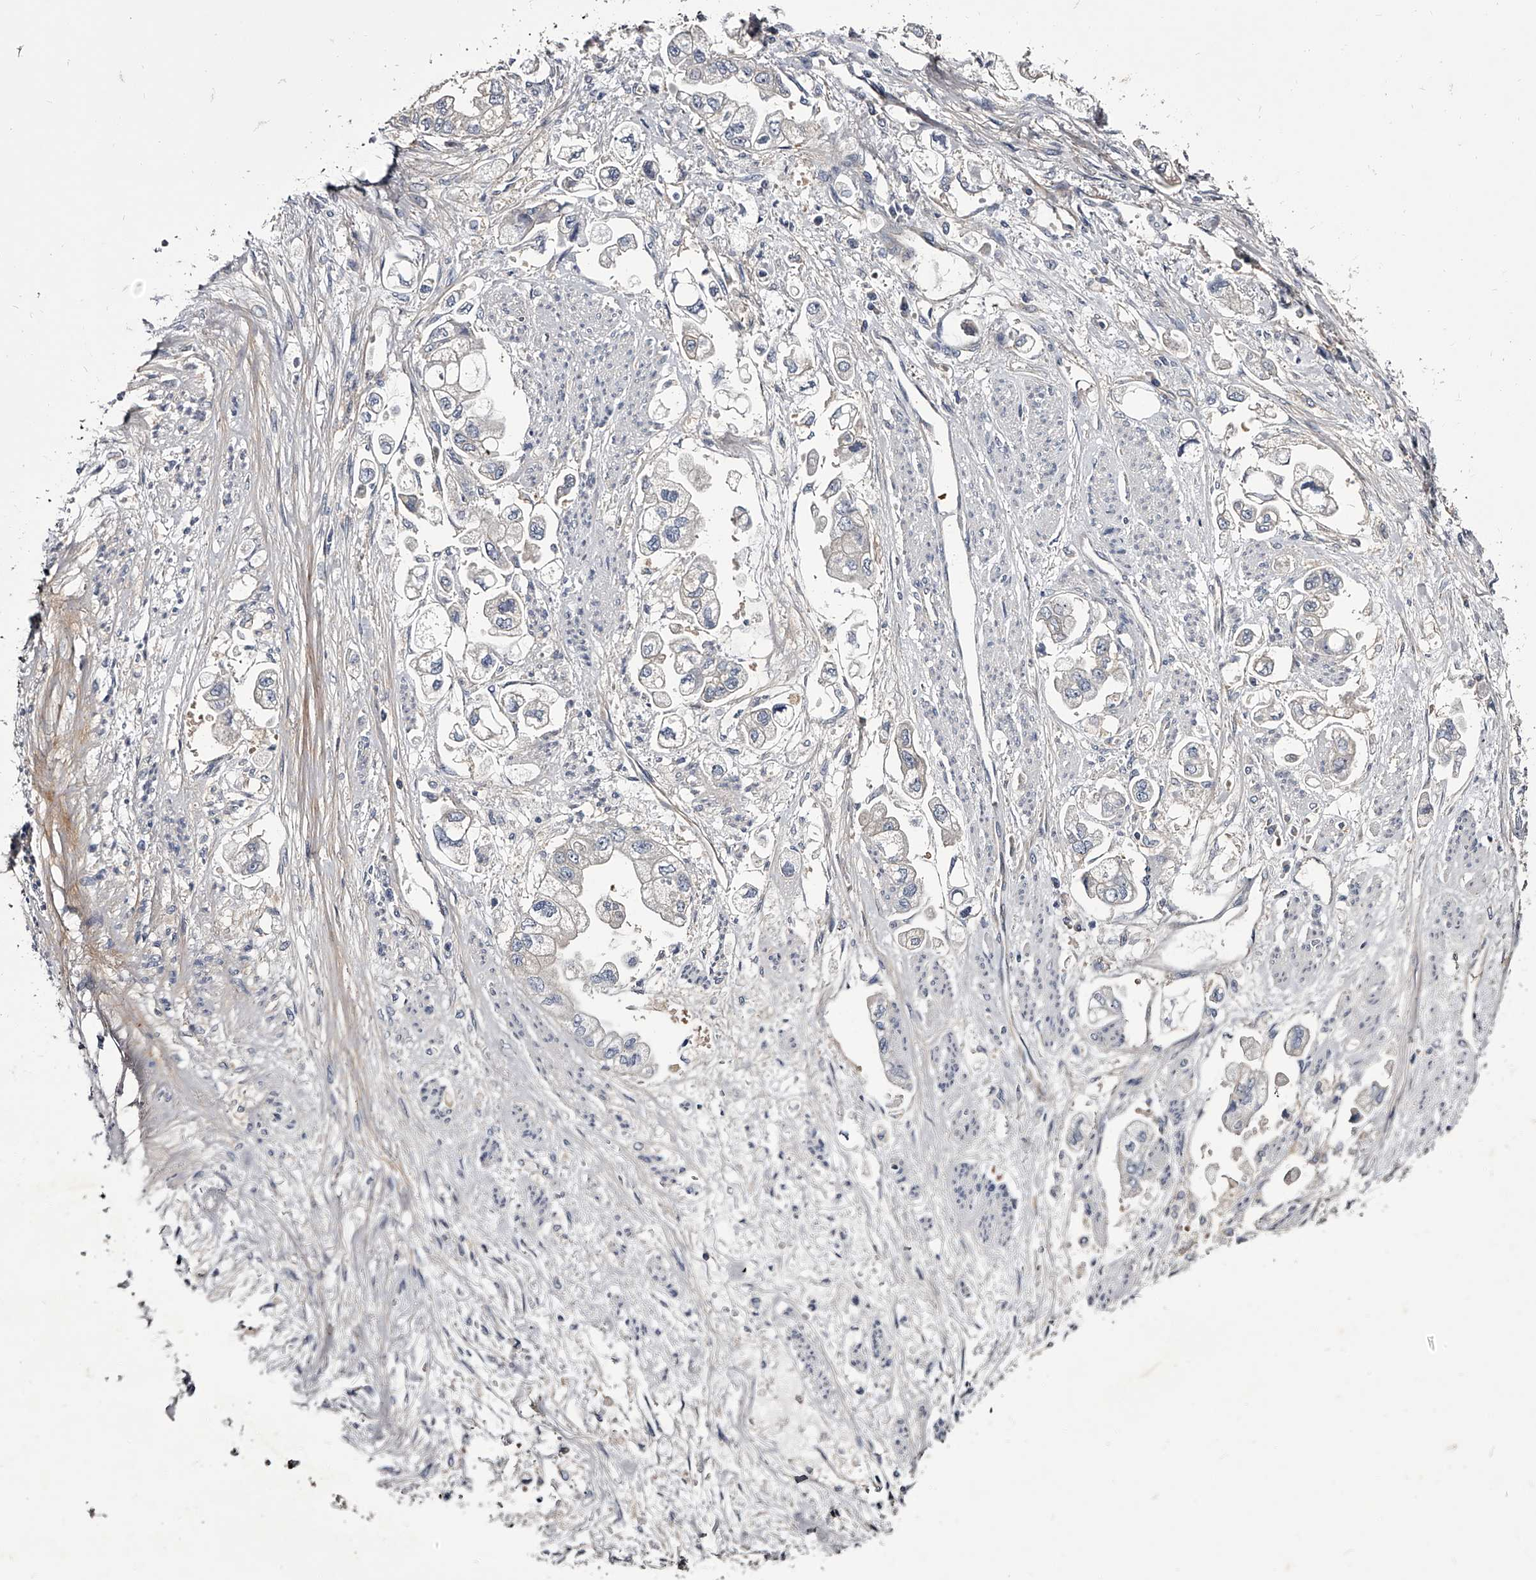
{"staining": {"intensity": "negative", "quantity": "none", "location": "none"}, "tissue": "stomach cancer", "cell_type": "Tumor cells", "image_type": "cancer", "snomed": [{"axis": "morphology", "description": "Adenocarcinoma, NOS"}, {"axis": "topography", "description": "Stomach"}], "caption": "Tumor cells show no significant expression in stomach cancer.", "gene": "GAPVD1", "patient": {"sex": "male", "age": 62}}